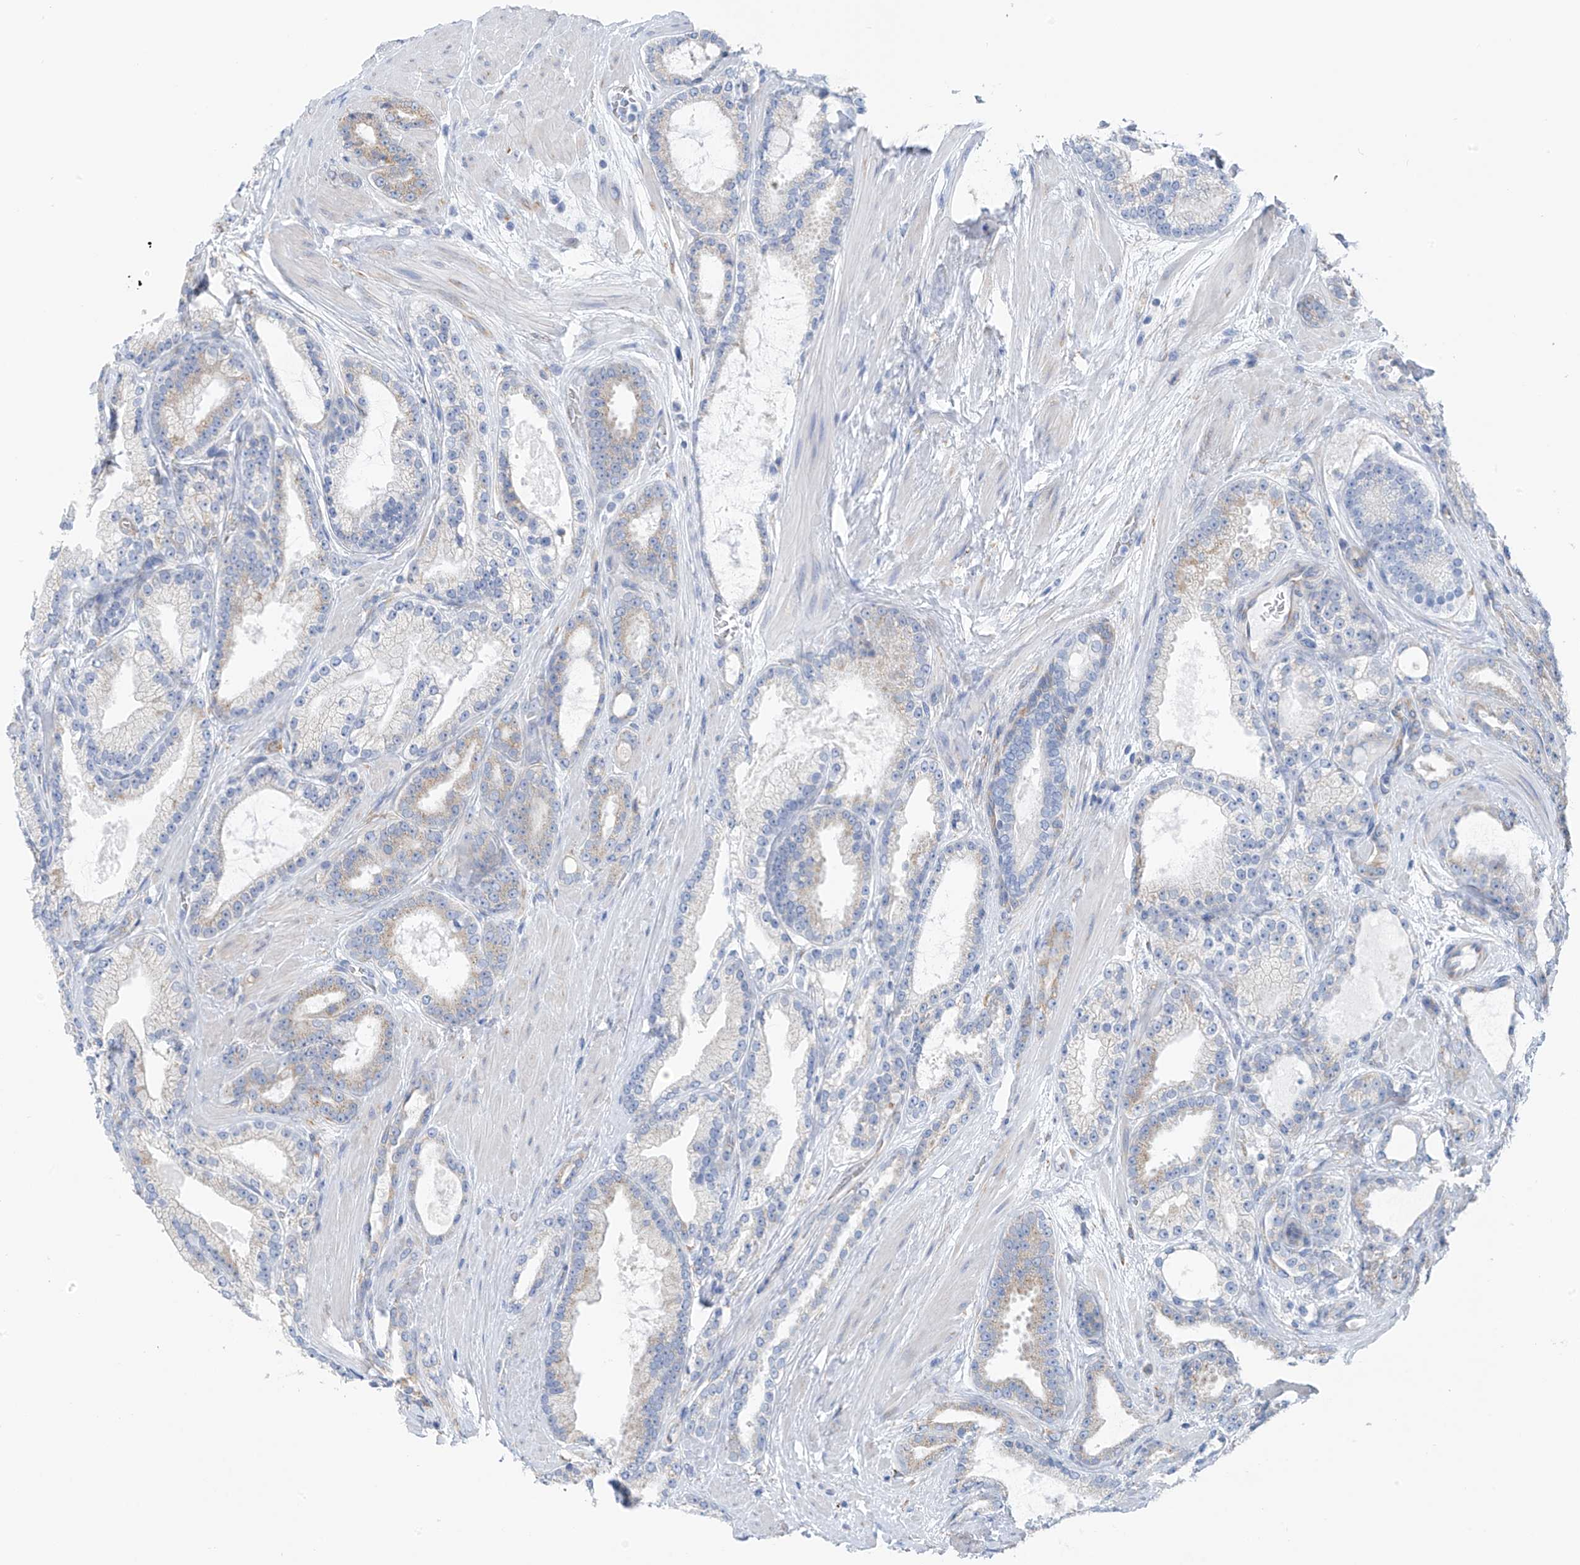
{"staining": {"intensity": "weak", "quantity": "<25%", "location": "cytoplasmic/membranous"}, "tissue": "prostate cancer", "cell_type": "Tumor cells", "image_type": "cancer", "snomed": [{"axis": "morphology", "description": "Adenocarcinoma, High grade"}, {"axis": "topography", "description": "Prostate"}], "caption": "The histopathology image exhibits no significant positivity in tumor cells of high-grade adenocarcinoma (prostate).", "gene": "RCN2", "patient": {"sex": "male", "age": 60}}